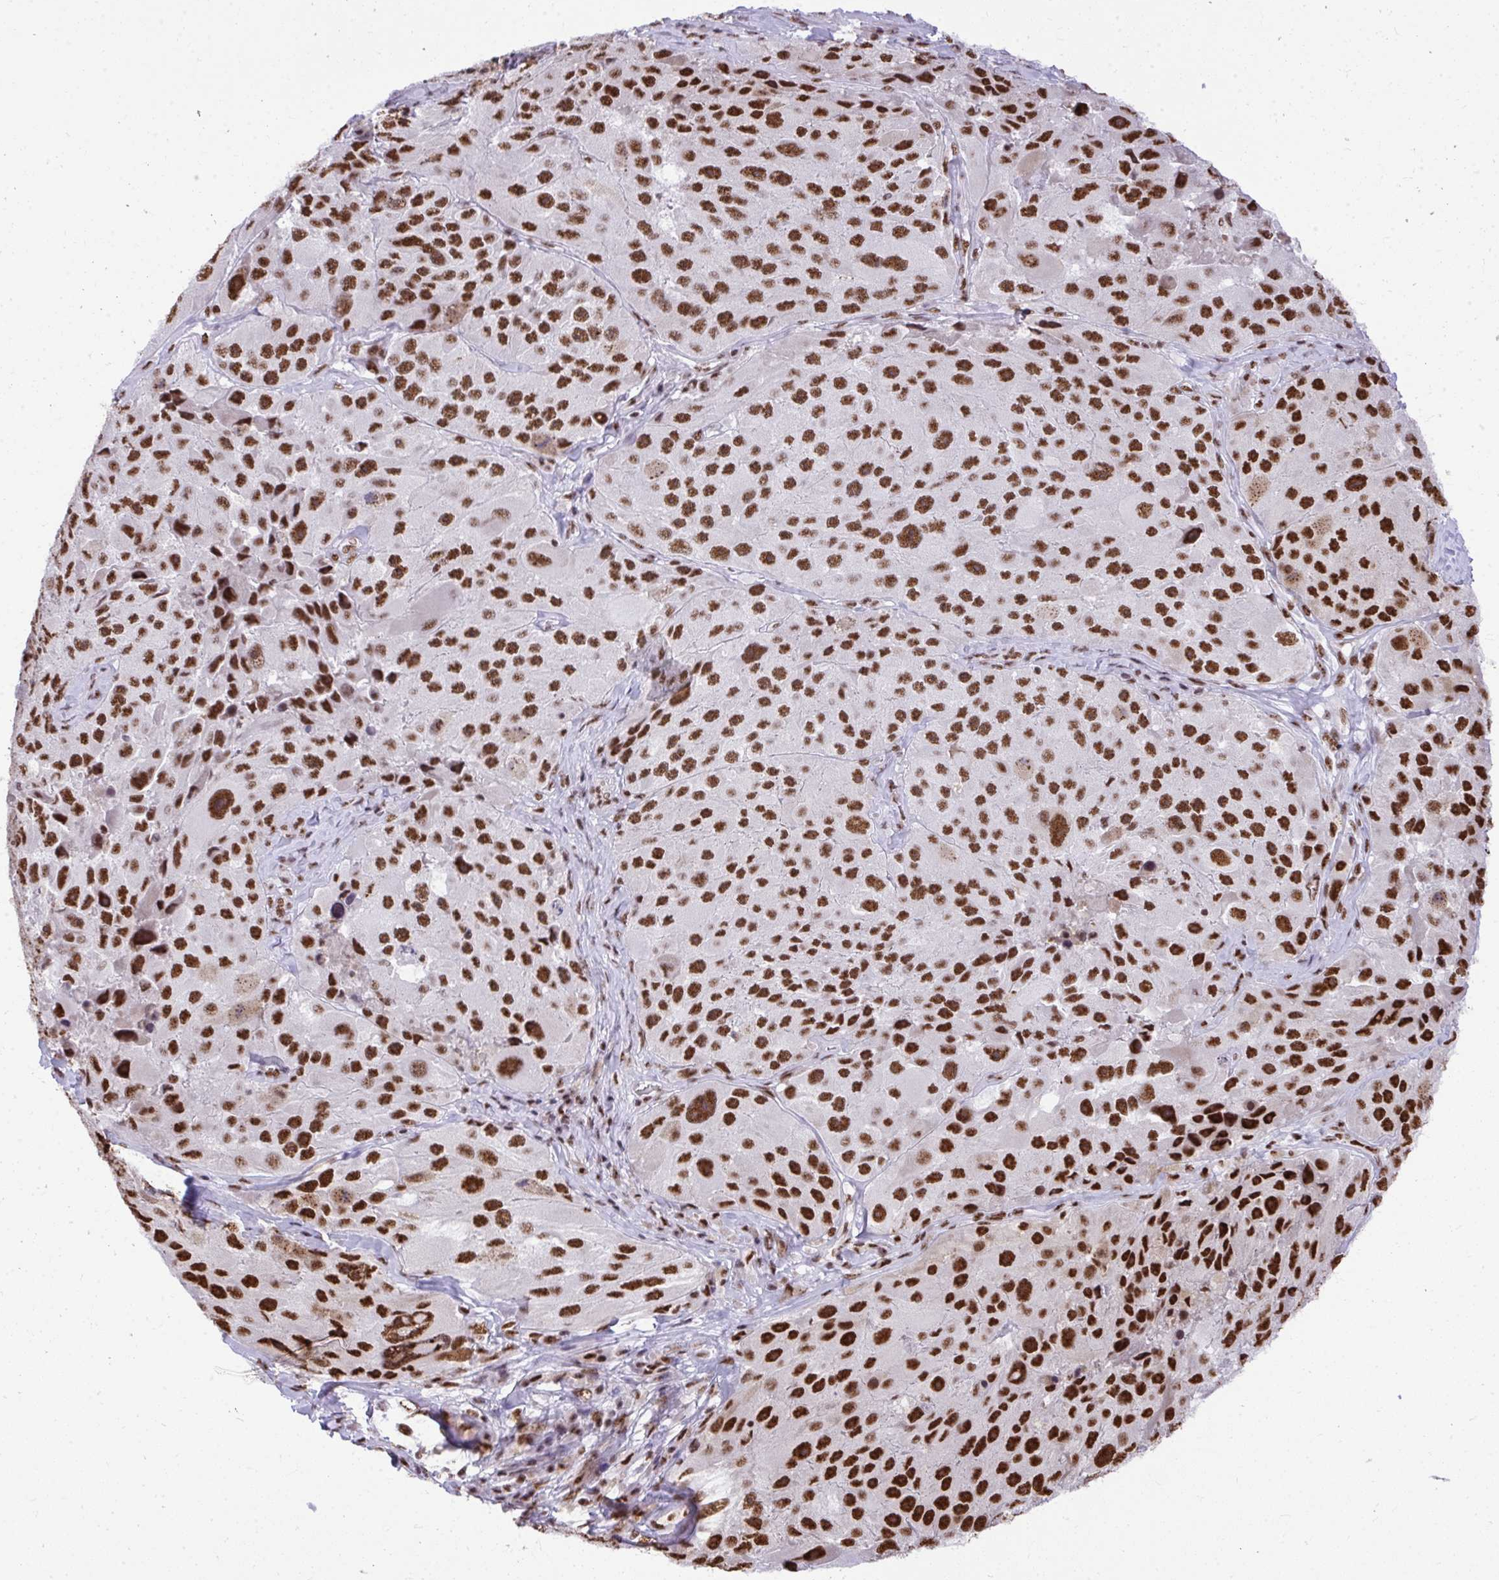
{"staining": {"intensity": "strong", "quantity": ">75%", "location": "nuclear"}, "tissue": "melanoma", "cell_type": "Tumor cells", "image_type": "cancer", "snomed": [{"axis": "morphology", "description": "Malignant melanoma, Metastatic site"}, {"axis": "topography", "description": "Lymph node"}], "caption": "Strong nuclear positivity is appreciated in about >75% of tumor cells in melanoma.", "gene": "PRPF19", "patient": {"sex": "male", "age": 62}}